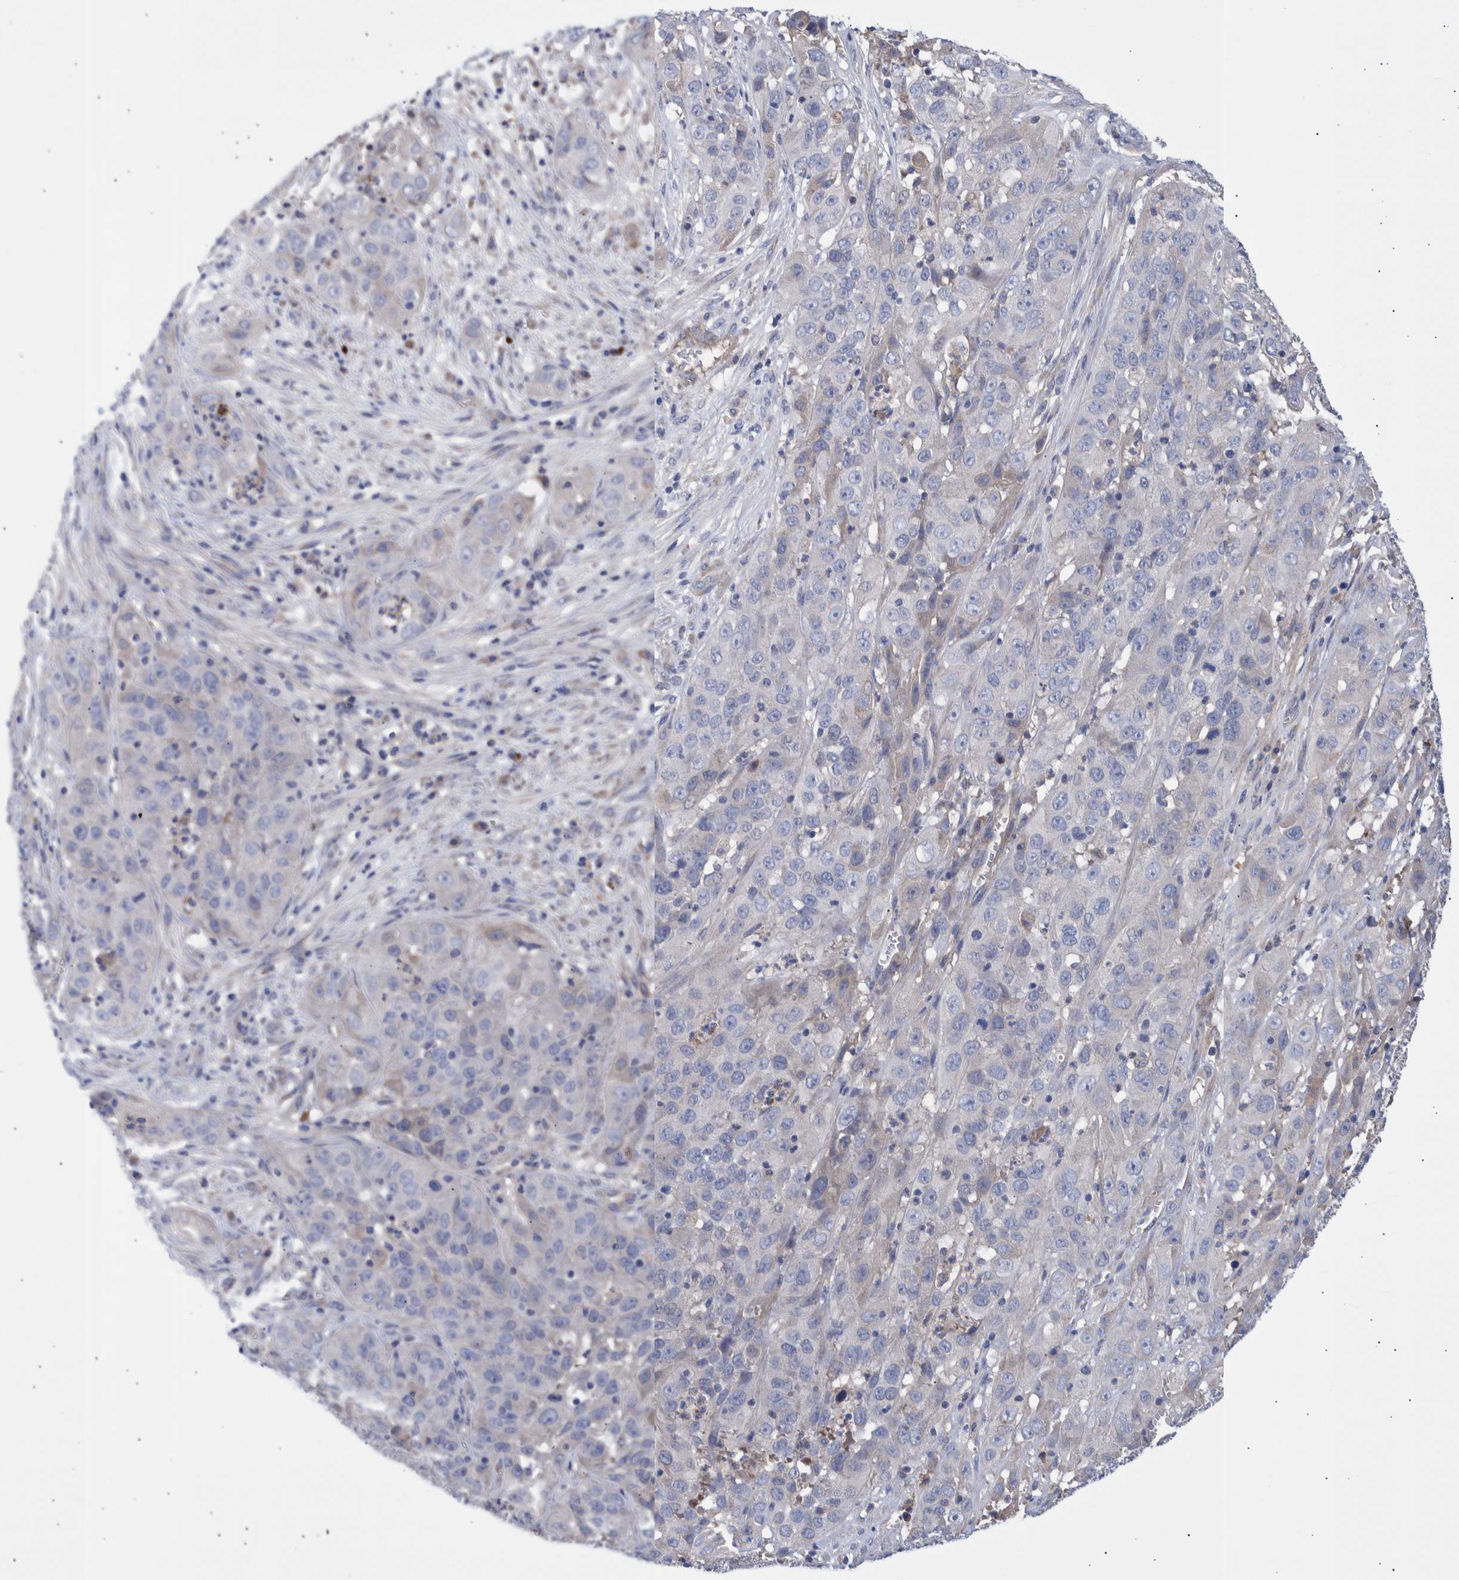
{"staining": {"intensity": "negative", "quantity": "none", "location": "none"}, "tissue": "cervical cancer", "cell_type": "Tumor cells", "image_type": "cancer", "snomed": [{"axis": "morphology", "description": "Squamous cell carcinoma, NOS"}, {"axis": "topography", "description": "Cervix"}], "caption": "Tumor cells are negative for protein expression in human cervical squamous cell carcinoma.", "gene": "DLL4", "patient": {"sex": "female", "age": 32}}